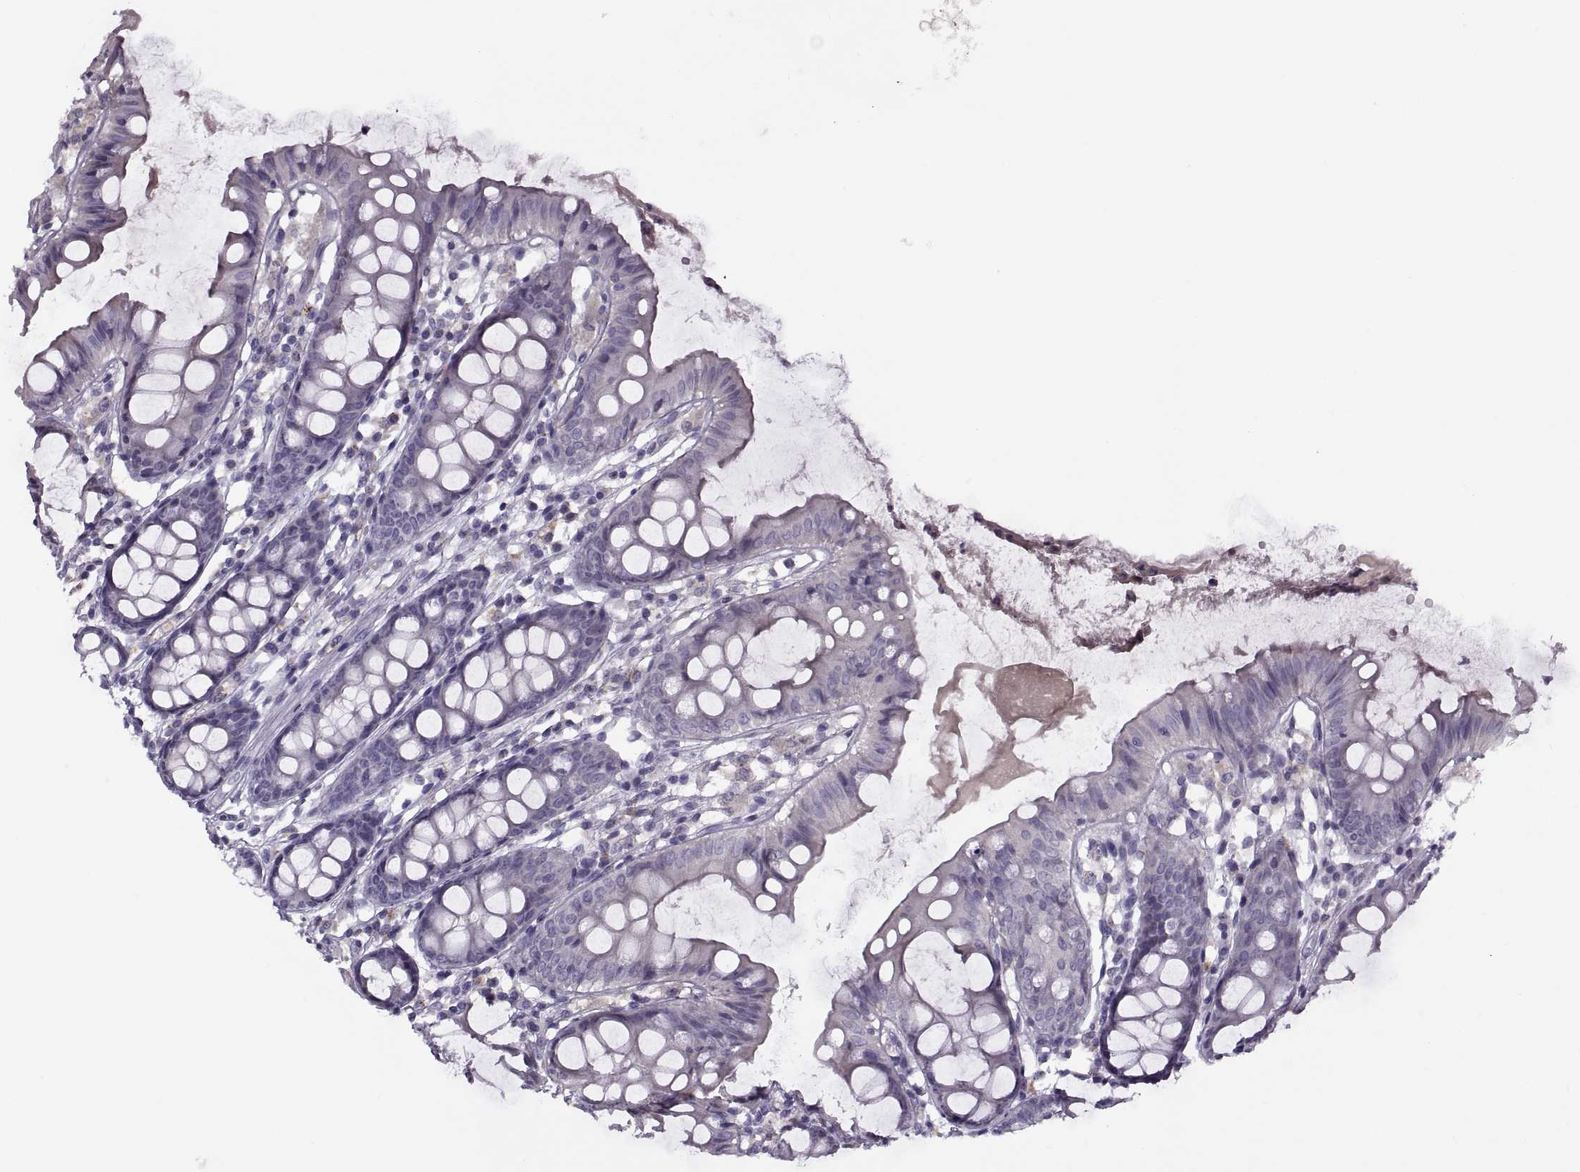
{"staining": {"intensity": "negative", "quantity": "none", "location": "none"}, "tissue": "colon", "cell_type": "Endothelial cells", "image_type": "normal", "snomed": [{"axis": "morphology", "description": "Normal tissue, NOS"}, {"axis": "topography", "description": "Colon"}], "caption": "Immunohistochemistry (IHC) histopathology image of unremarkable colon: colon stained with DAB demonstrates no significant protein positivity in endothelial cells.", "gene": "RSPH6A", "patient": {"sex": "female", "age": 84}}